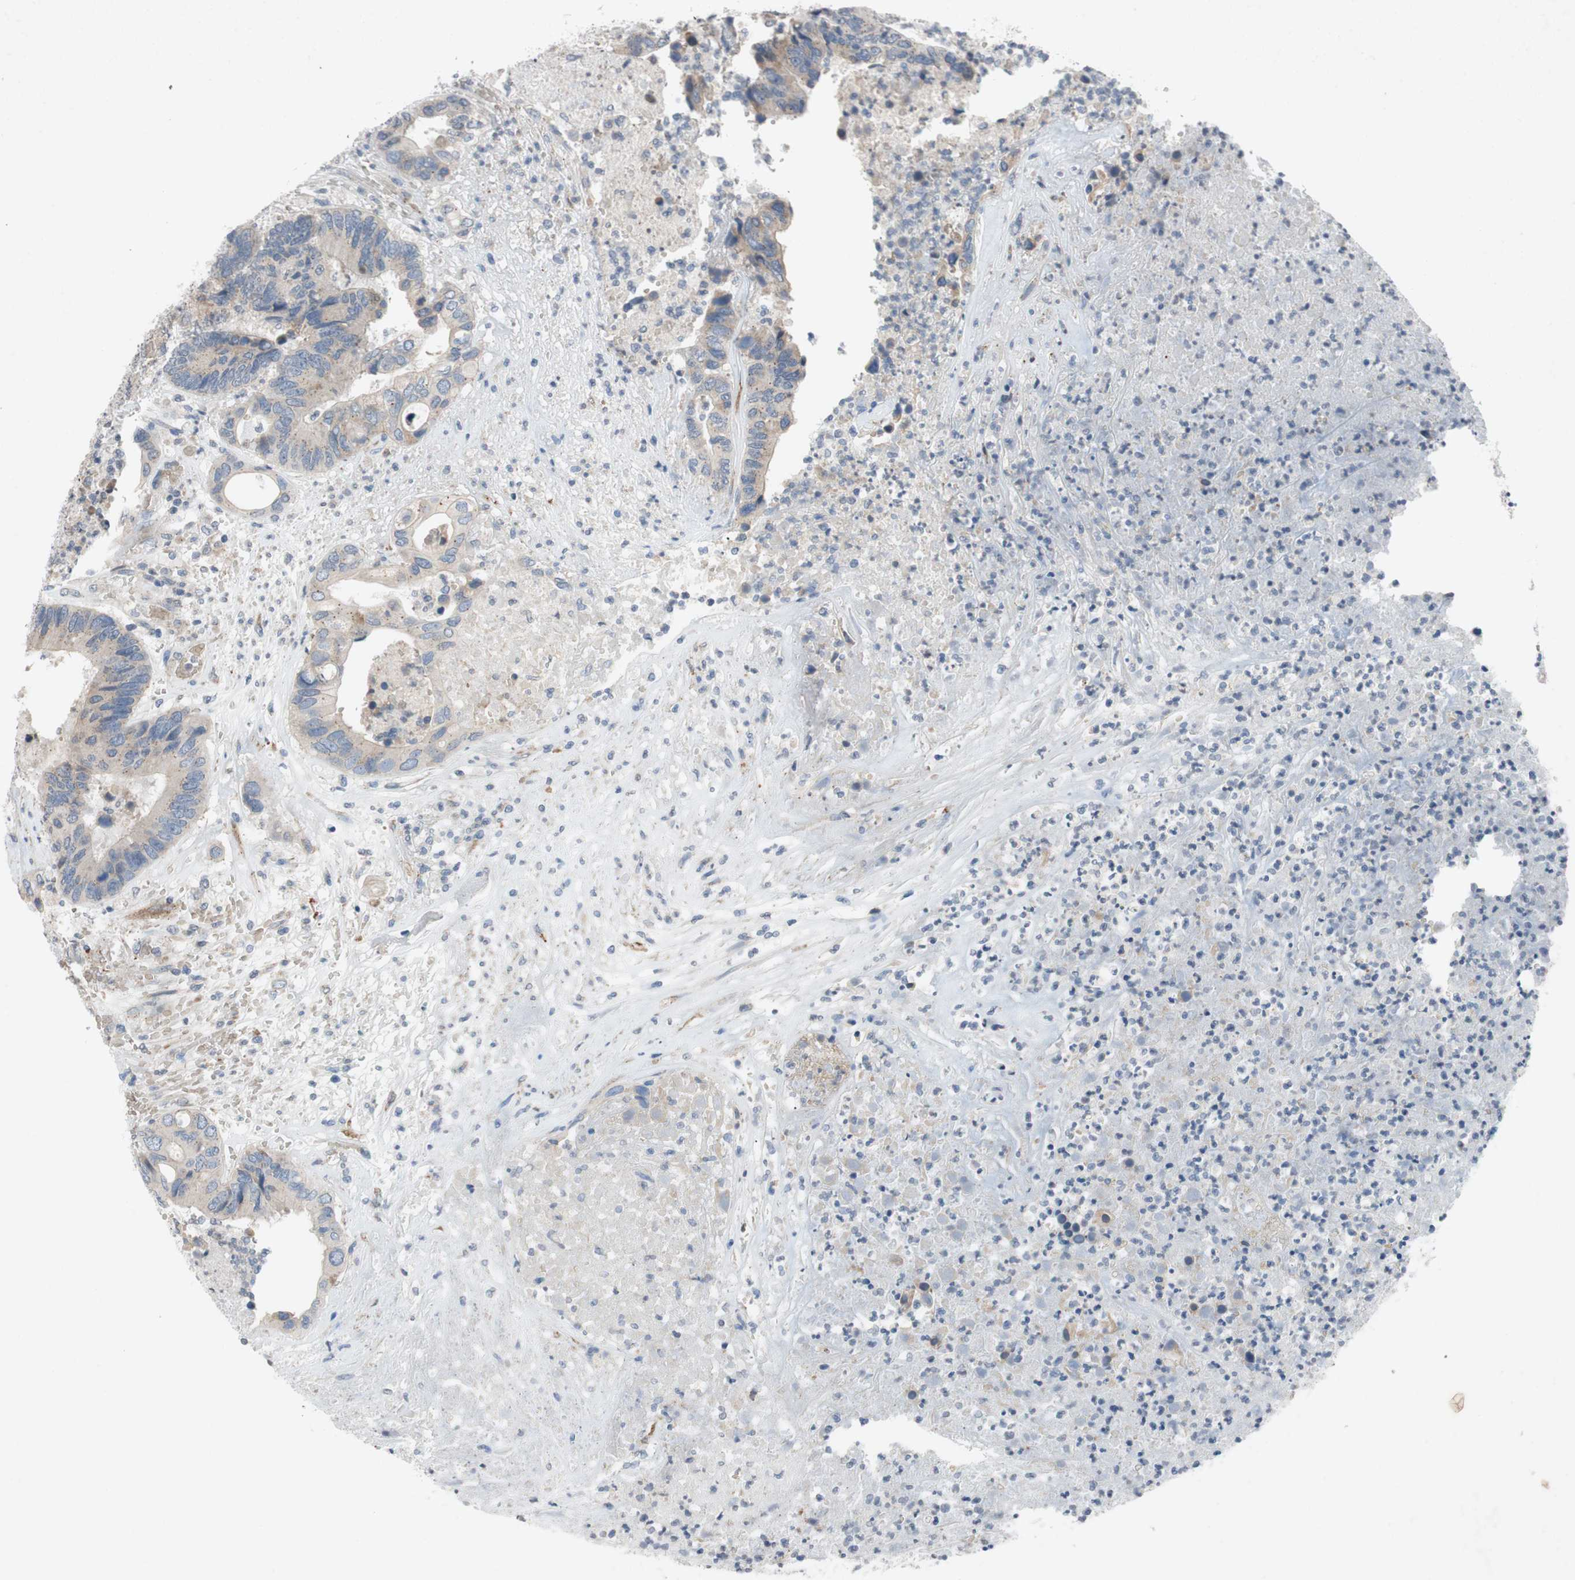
{"staining": {"intensity": "weak", "quantity": ">75%", "location": "cytoplasmic/membranous"}, "tissue": "colorectal cancer", "cell_type": "Tumor cells", "image_type": "cancer", "snomed": [{"axis": "morphology", "description": "Adenocarcinoma, NOS"}, {"axis": "topography", "description": "Rectum"}], "caption": "Weak cytoplasmic/membranous expression for a protein is present in about >75% of tumor cells of colorectal cancer using immunohistochemistry.", "gene": "ADD2", "patient": {"sex": "male", "age": 55}}